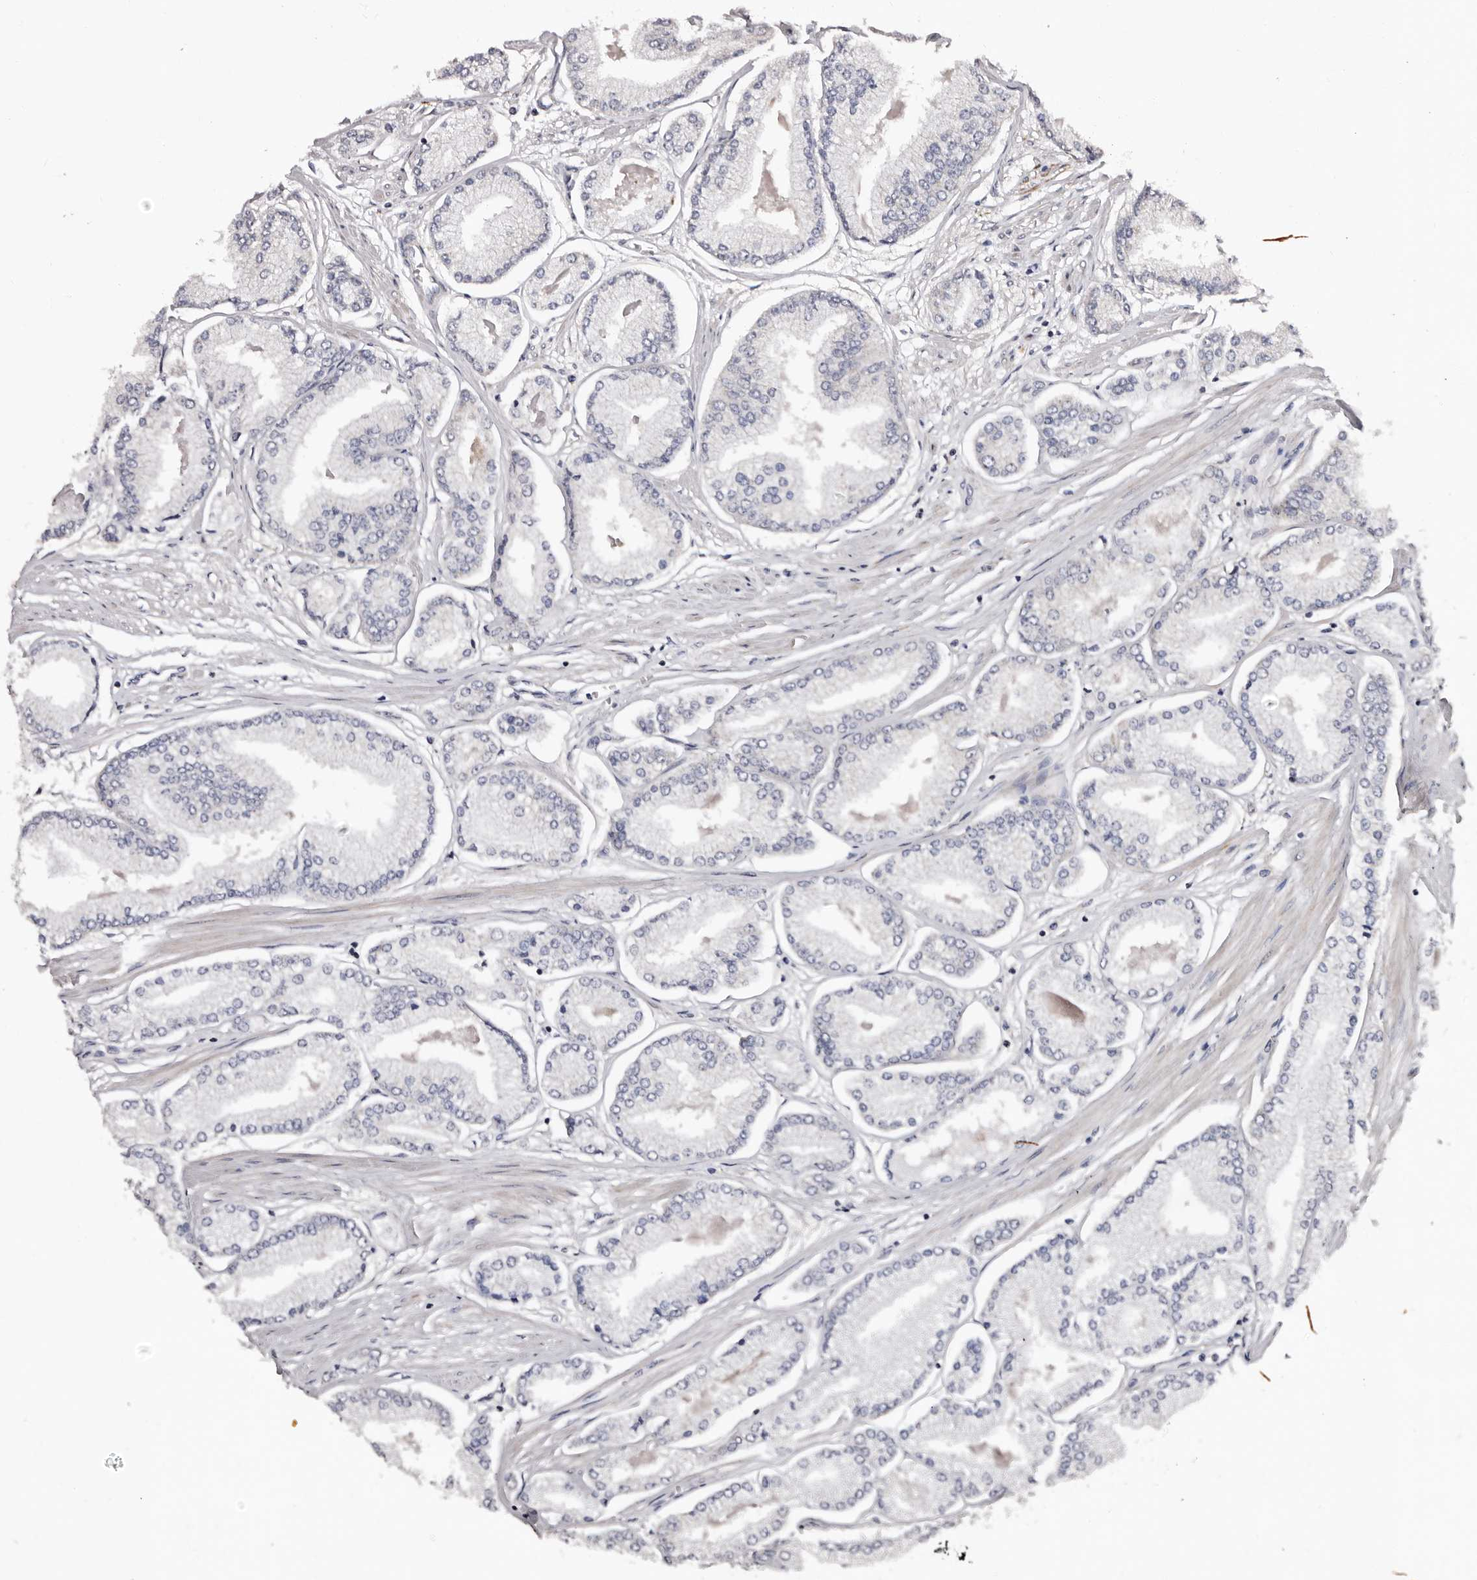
{"staining": {"intensity": "negative", "quantity": "none", "location": "none"}, "tissue": "prostate cancer", "cell_type": "Tumor cells", "image_type": "cancer", "snomed": [{"axis": "morphology", "description": "Adenocarcinoma, Low grade"}, {"axis": "topography", "description": "Prostate"}], "caption": "Immunohistochemistry (IHC) micrograph of neoplastic tissue: prostate cancer (adenocarcinoma (low-grade)) stained with DAB shows no significant protein positivity in tumor cells.", "gene": "TAF4B", "patient": {"sex": "male", "age": 52}}